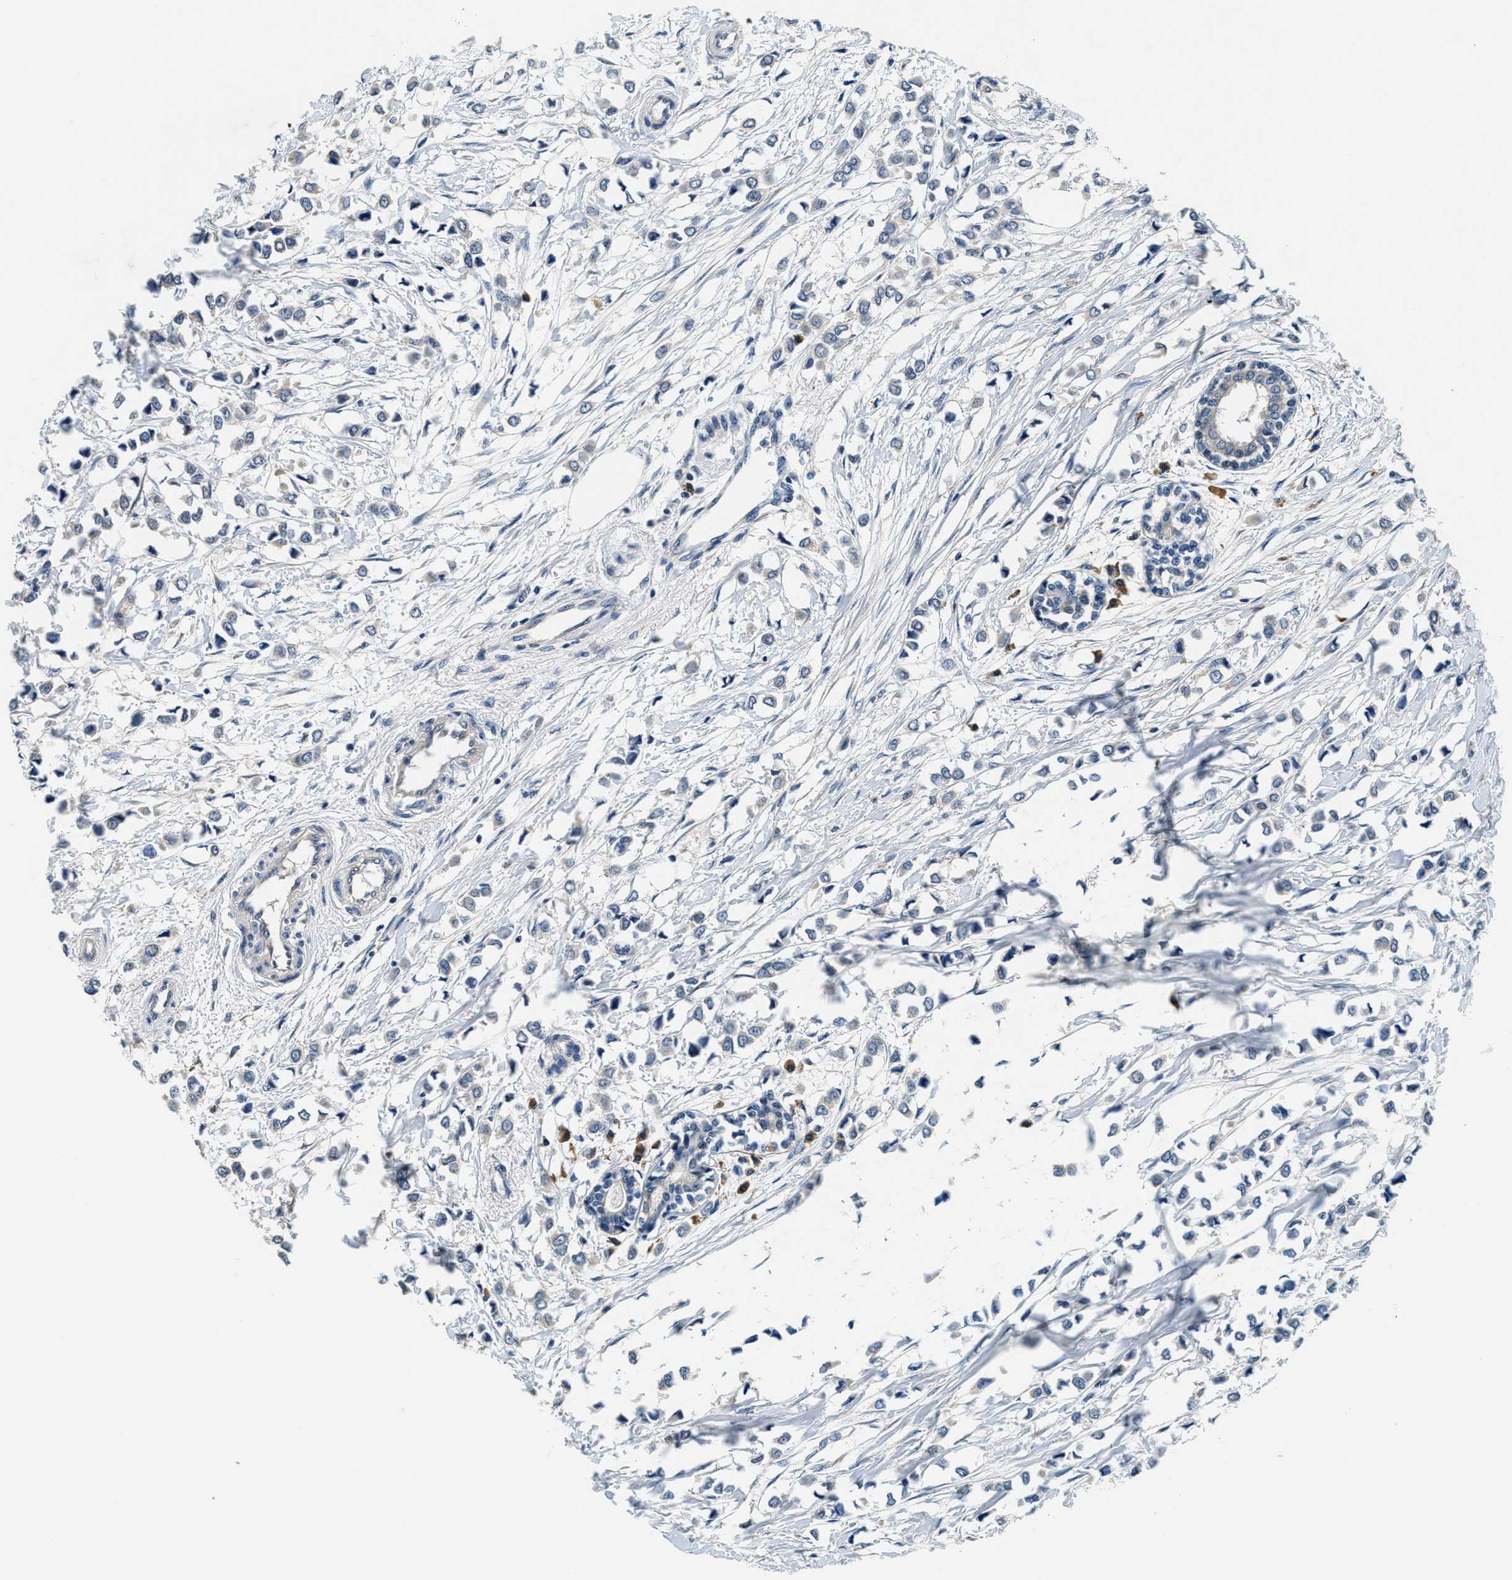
{"staining": {"intensity": "weak", "quantity": "<25%", "location": "cytoplasmic/membranous"}, "tissue": "breast cancer", "cell_type": "Tumor cells", "image_type": "cancer", "snomed": [{"axis": "morphology", "description": "Lobular carcinoma"}, {"axis": "topography", "description": "Breast"}], "caption": "The immunohistochemistry histopathology image has no significant expression in tumor cells of breast lobular carcinoma tissue.", "gene": "ALDH3A2", "patient": {"sex": "female", "age": 51}}